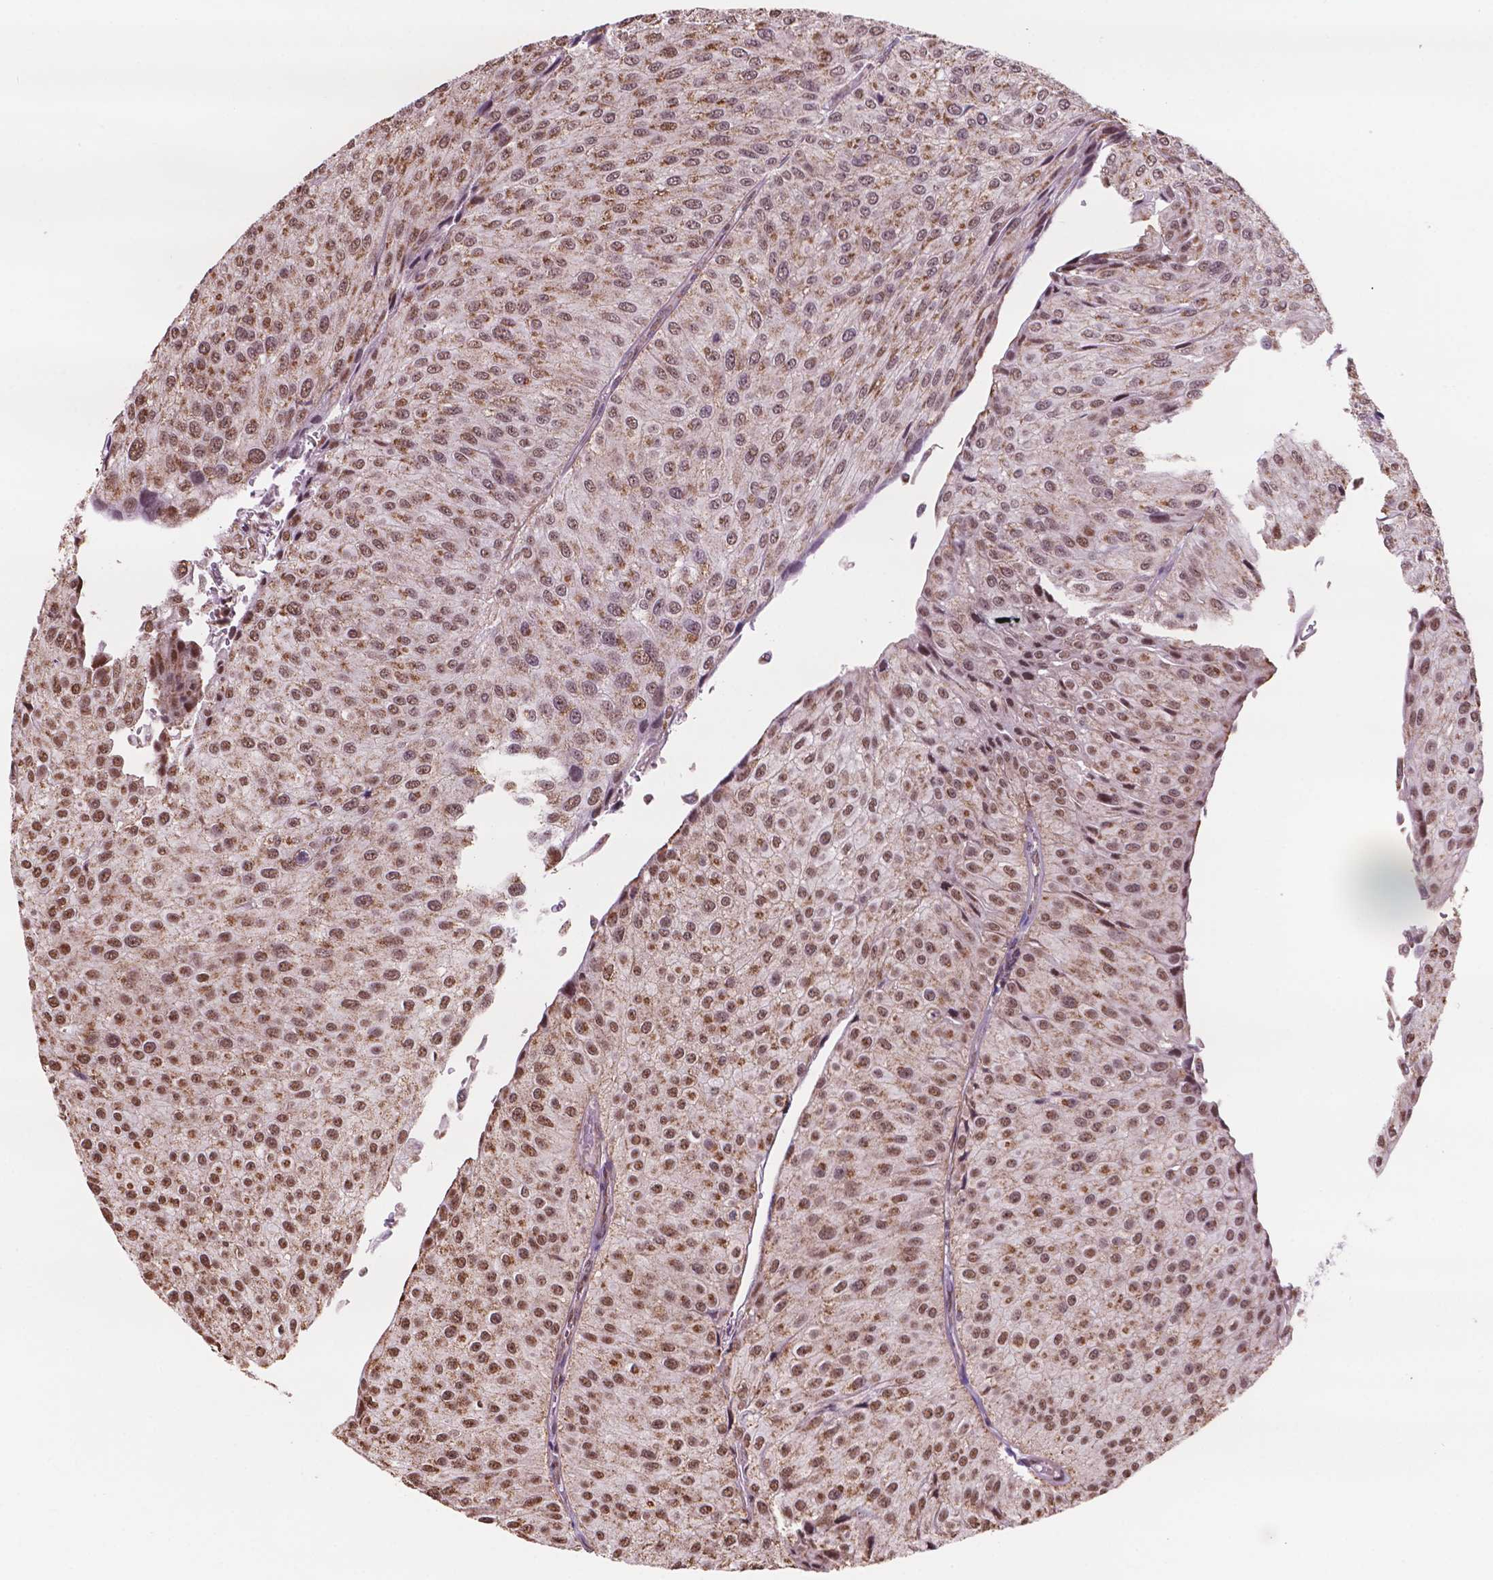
{"staining": {"intensity": "moderate", "quantity": ">75%", "location": "cytoplasmic/membranous,nuclear"}, "tissue": "urothelial cancer", "cell_type": "Tumor cells", "image_type": "cancer", "snomed": [{"axis": "morphology", "description": "Urothelial carcinoma, NOS"}, {"axis": "topography", "description": "Urinary bladder"}], "caption": "Urothelial cancer stained for a protein exhibits moderate cytoplasmic/membranous and nuclear positivity in tumor cells.", "gene": "NDUFA10", "patient": {"sex": "male", "age": 67}}